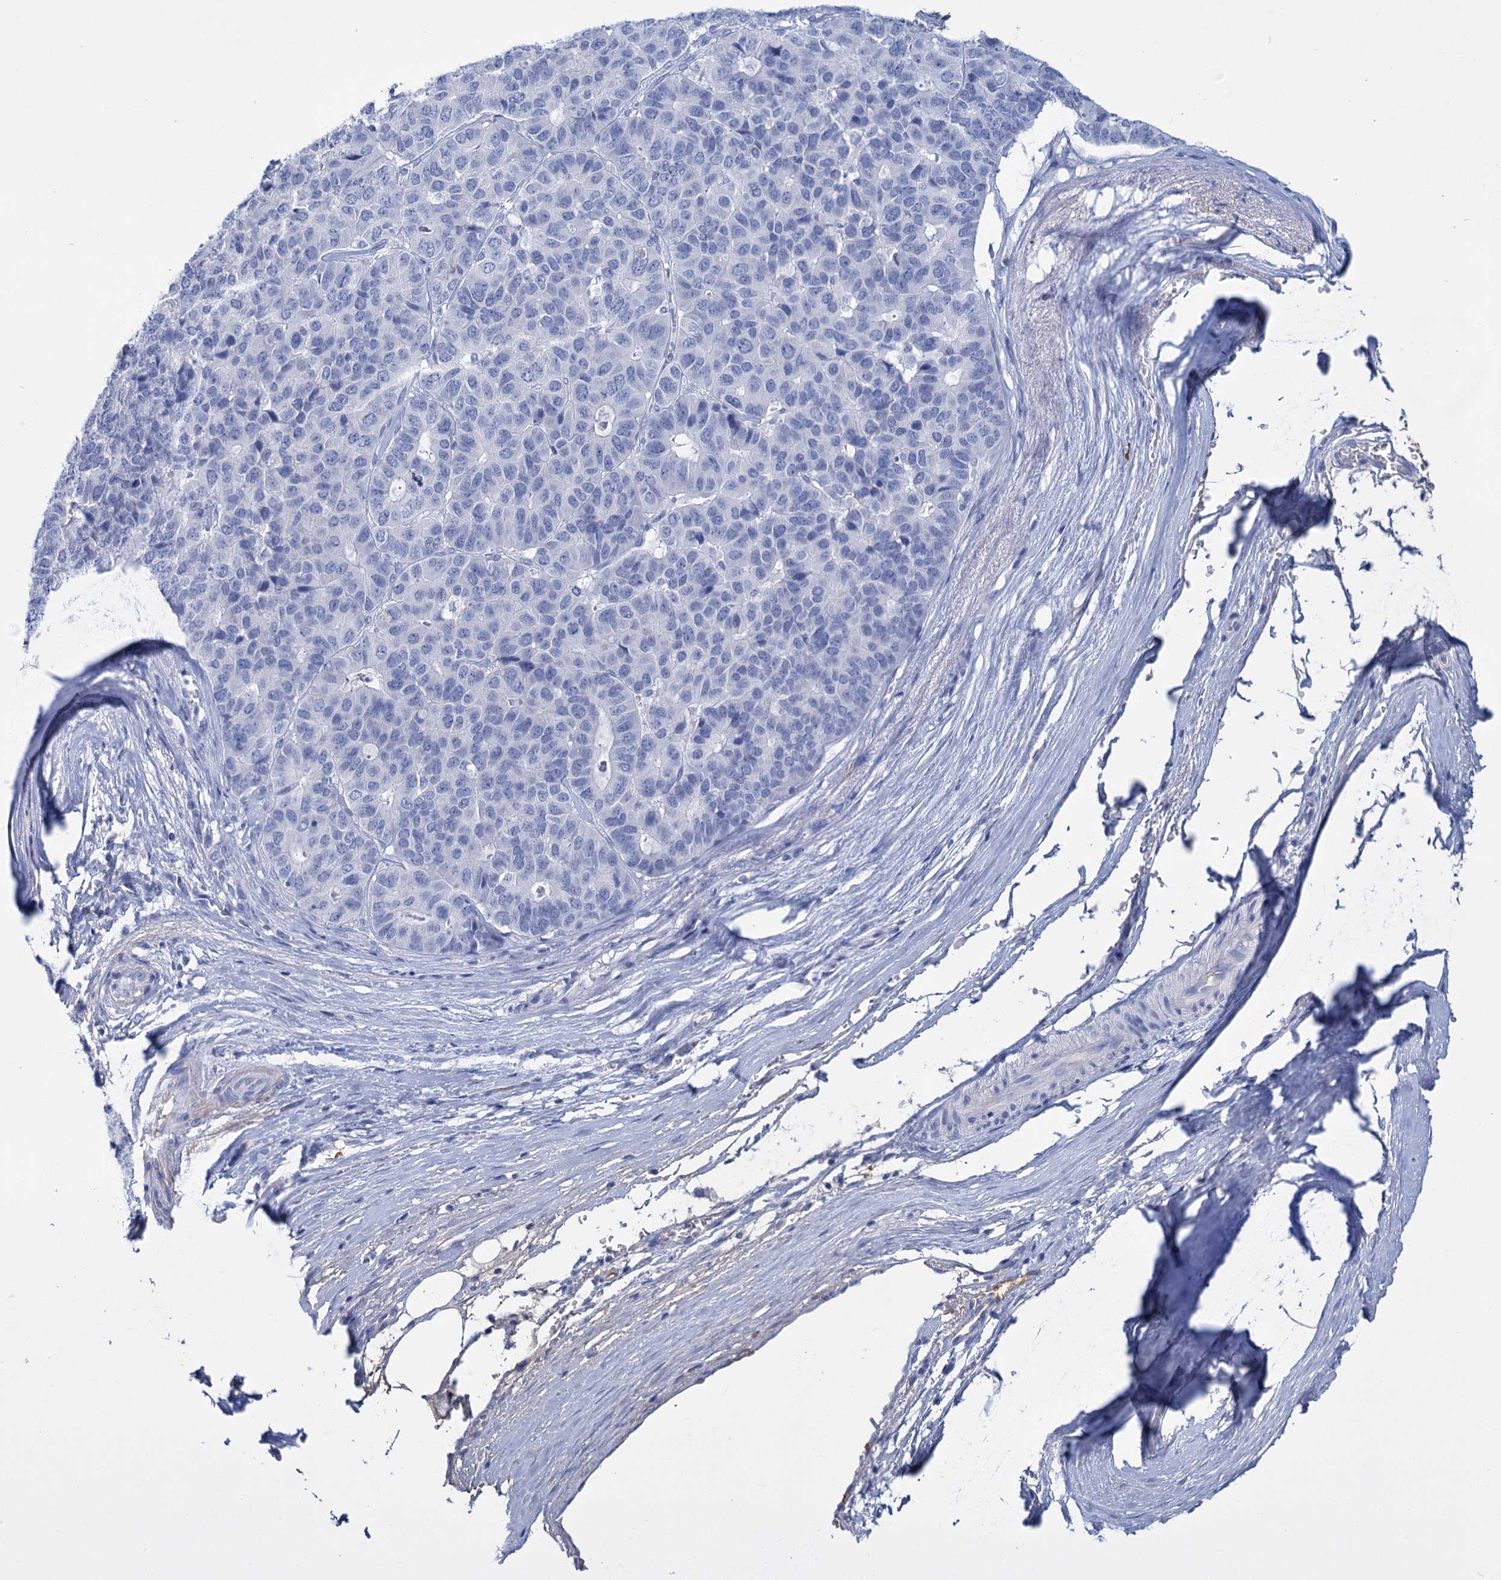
{"staining": {"intensity": "negative", "quantity": "none", "location": "none"}, "tissue": "pancreatic cancer", "cell_type": "Tumor cells", "image_type": "cancer", "snomed": [{"axis": "morphology", "description": "Adenocarcinoma, NOS"}, {"axis": "topography", "description": "Pancreas"}], "caption": "IHC image of human pancreatic cancer stained for a protein (brown), which shows no positivity in tumor cells.", "gene": "FBXW12", "patient": {"sex": "male", "age": 50}}